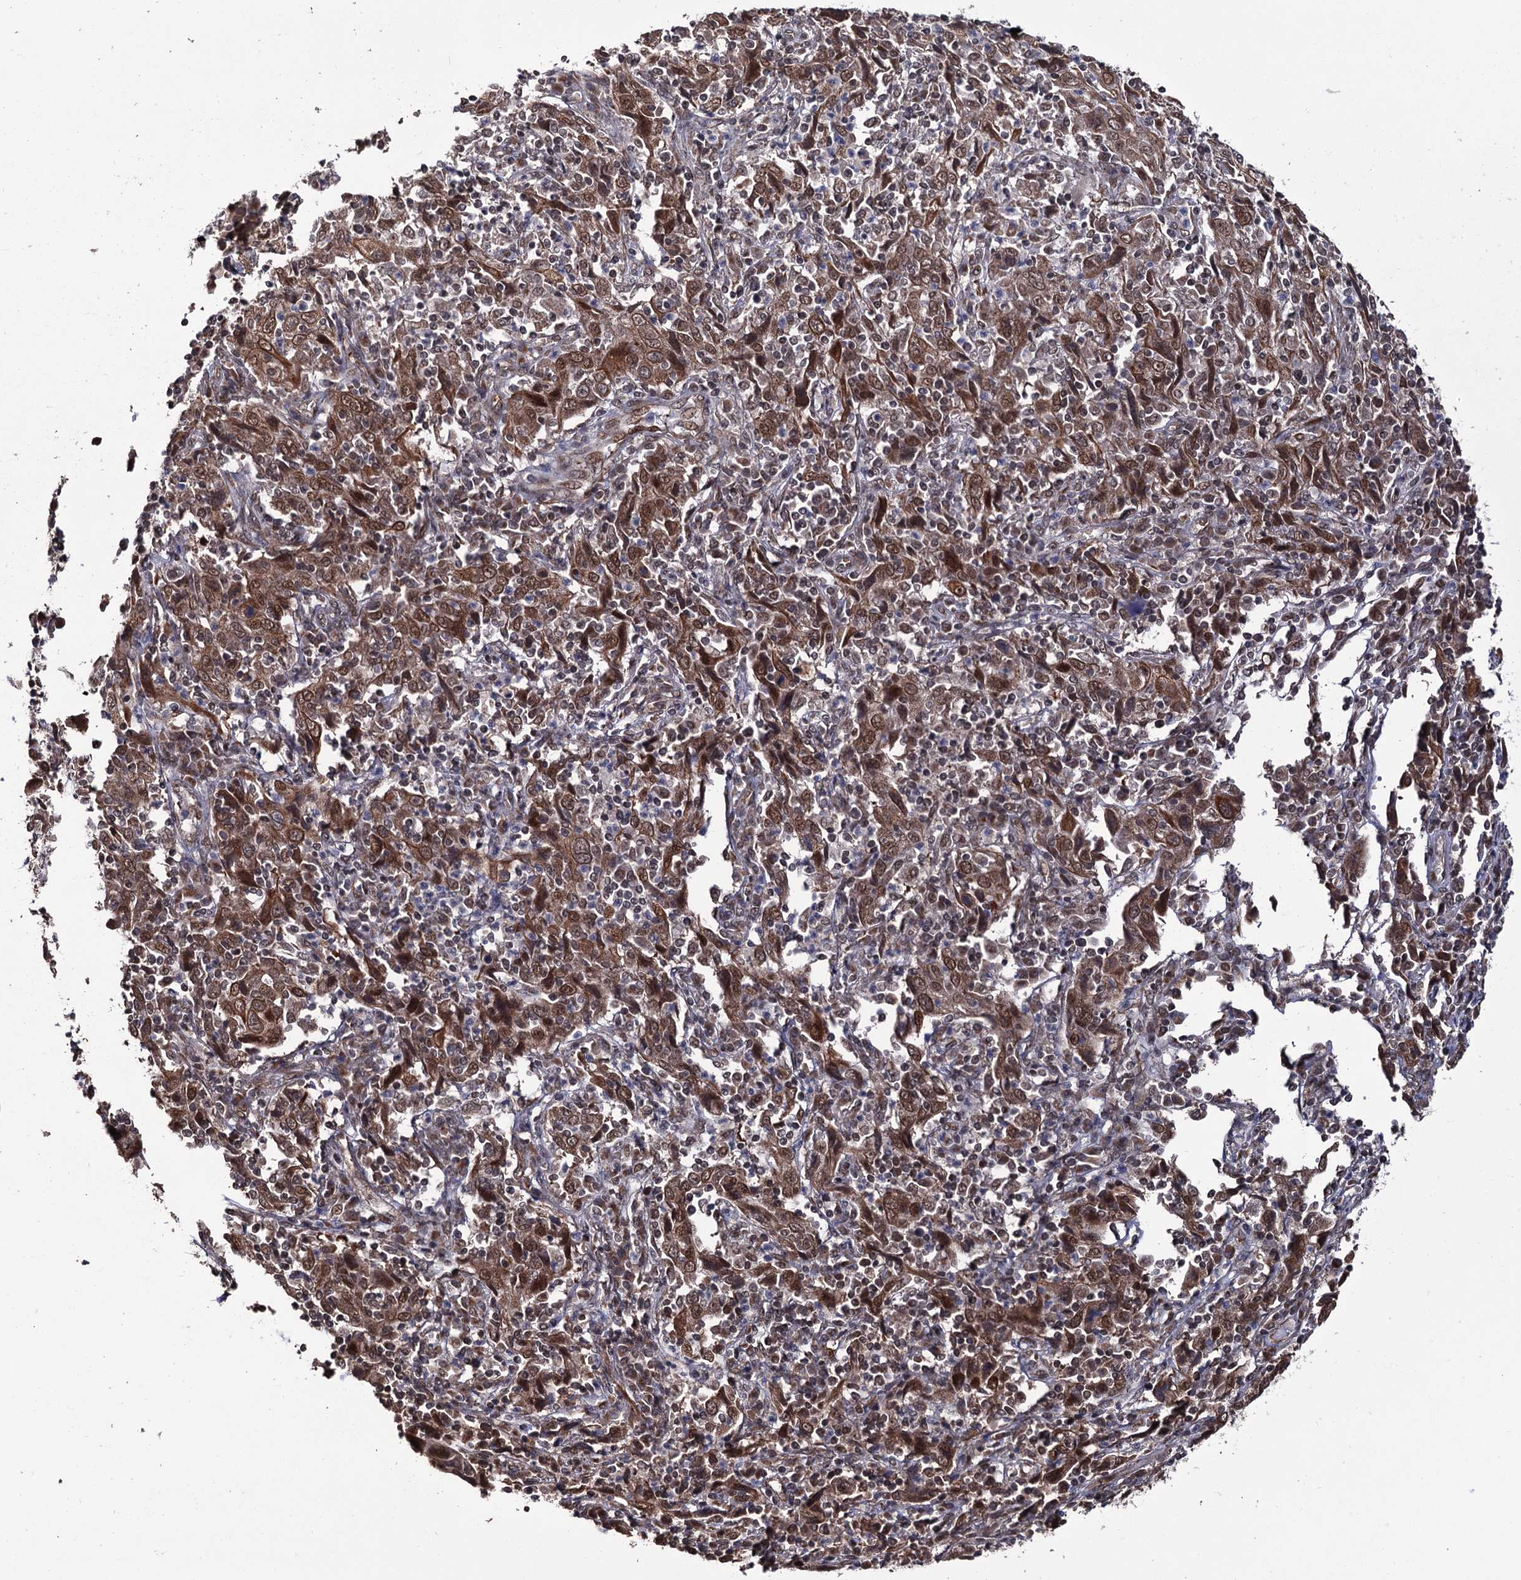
{"staining": {"intensity": "moderate", "quantity": ">75%", "location": "cytoplasmic/membranous,nuclear"}, "tissue": "cervical cancer", "cell_type": "Tumor cells", "image_type": "cancer", "snomed": [{"axis": "morphology", "description": "Squamous cell carcinoma, NOS"}, {"axis": "topography", "description": "Cervix"}], "caption": "Moderate cytoplasmic/membranous and nuclear protein staining is identified in approximately >75% of tumor cells in squamous cell carcinoma (cervical). The staining was performed using DAB, with brown indicating positive protein expression. Nuclei are stained blue with hematoxylin.", "gene": "LRRC63", "patient": {"sex": "female", "age": 46}}